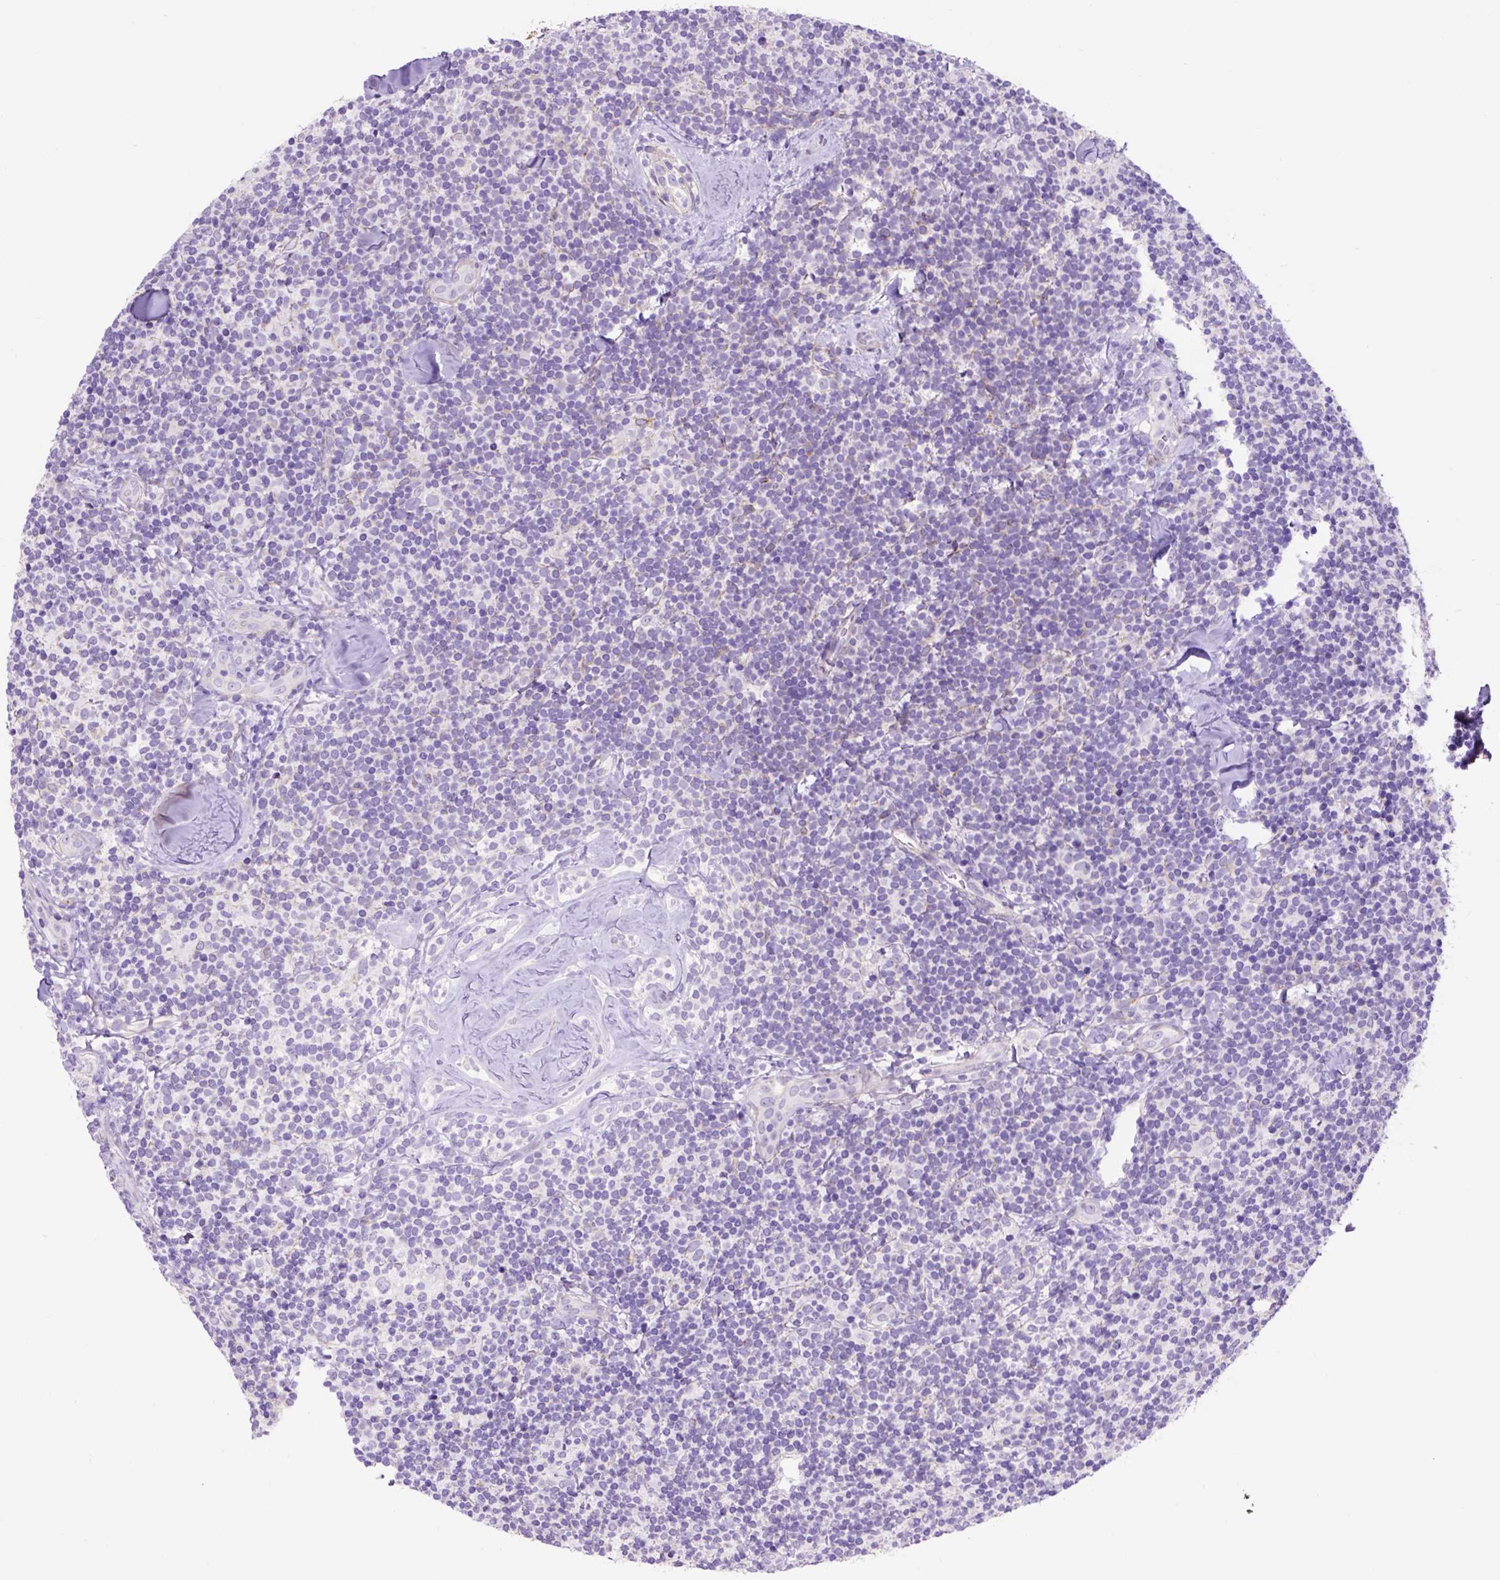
{"staining": {"intensity": "negative", "quantity": "none", "location": "none"}, "tissue": "lymphoma", "cell_type": "Tumor cells", "image_type": "cancer", "snomed": [{"axis": "morphology", "description": "Malignant lymphoma, non-Hodgkin's type, Low grade"}, {"axis": "topography", "description": "Lymph node"}], "caption": "Immunohistochemistry of lymphoma exhibits no staining in tumor cells.", "gene": "EGFR", "patient": {"sex": "female", "age": 56}}